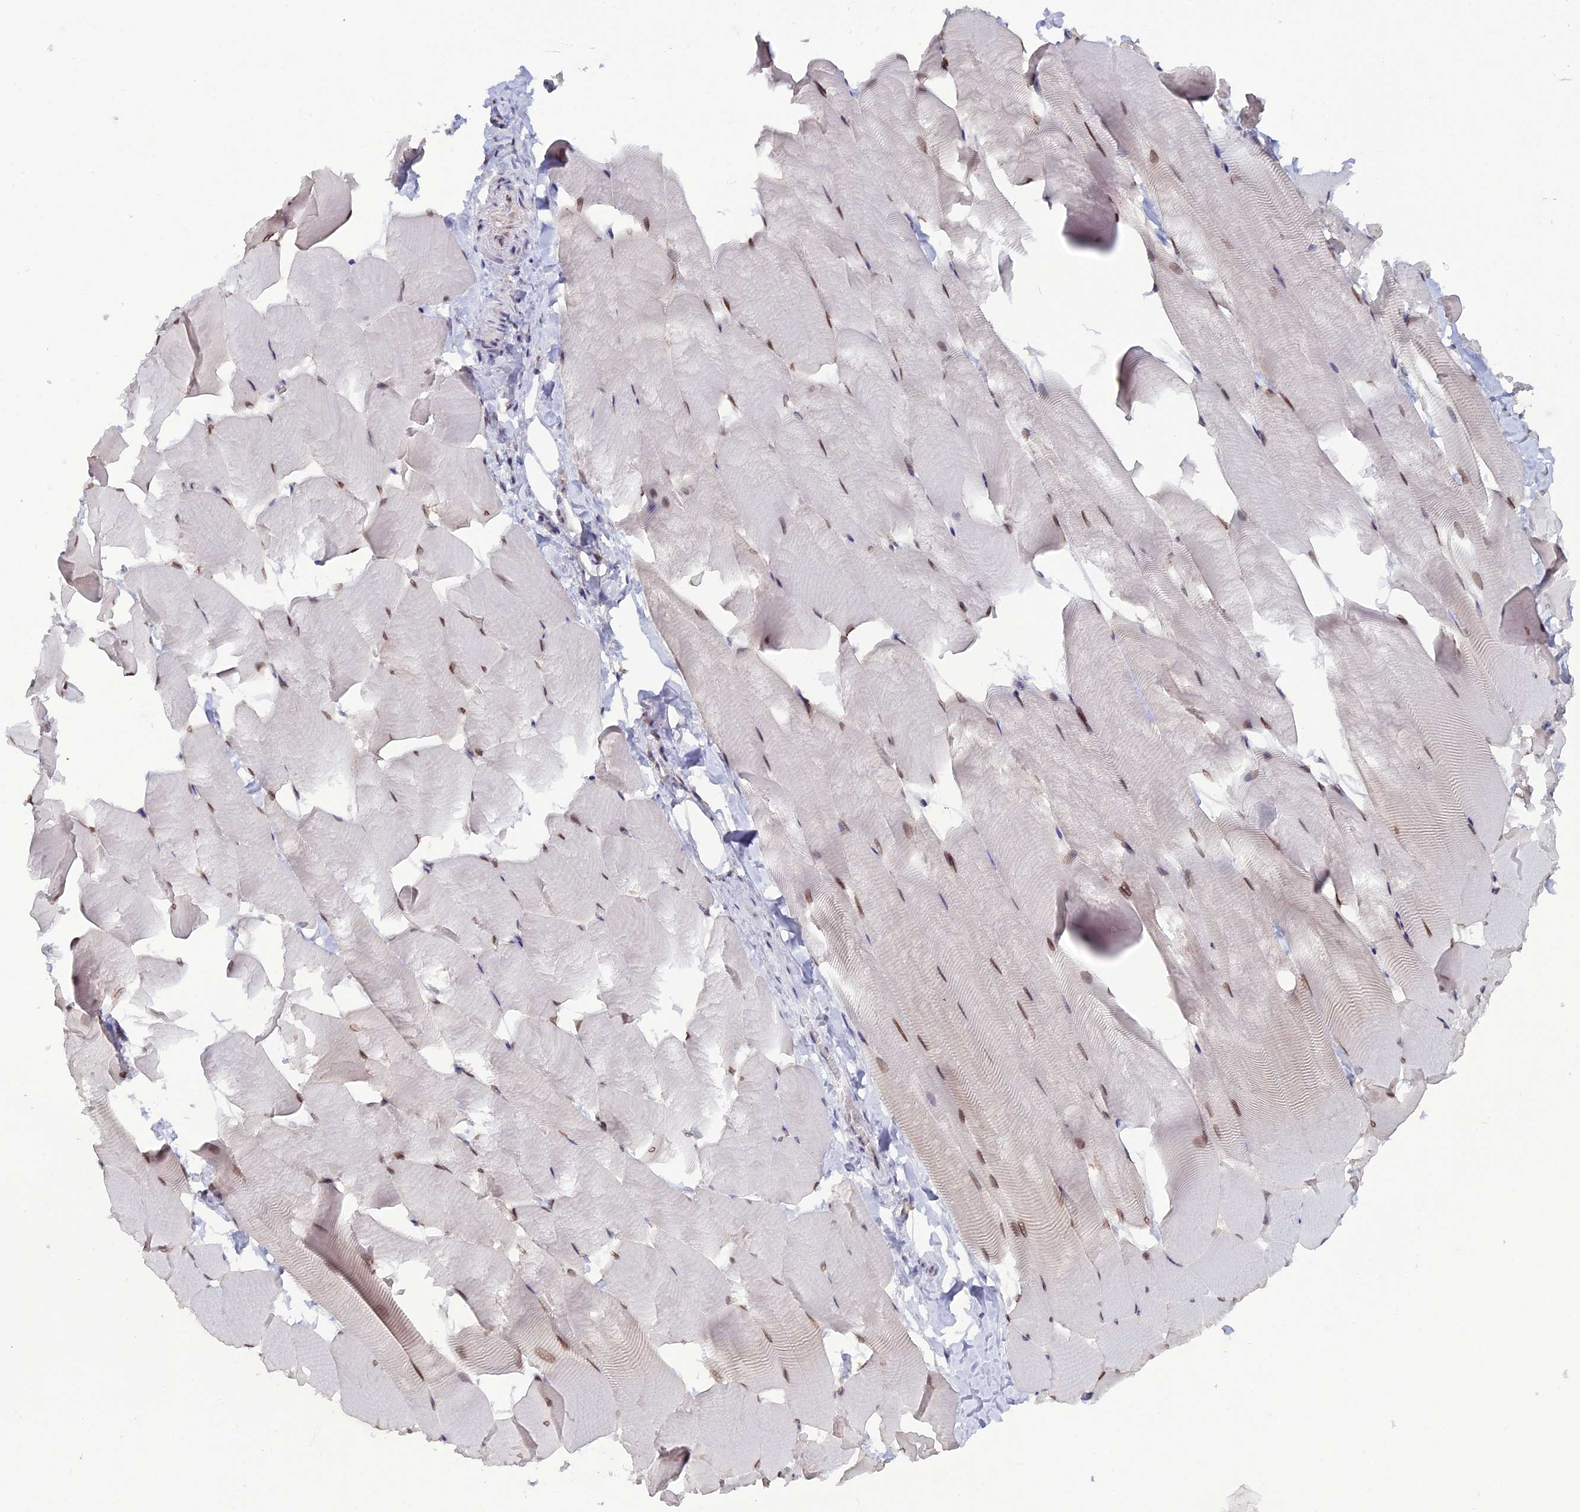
{"staining": {"intensity": "moderate", "quantity": "25%-75%", "location": "nuclear"}, "tissue": "skeletal muscle", "cell_type": "Myocytes", "image_type": "normal", "snomed": [{"axis": "morphology", "description": "Normal tissue, NOS"}, {"axis": "topography", "description": "Skeletal muscle"}], "caption": "The photomicrograph displays a brown stain indicating the presence of a protein in the nuclear of myocytes in skeletal muscle.", "gene": "WDR46", "patient": {"sex": "male", "age": 25}}